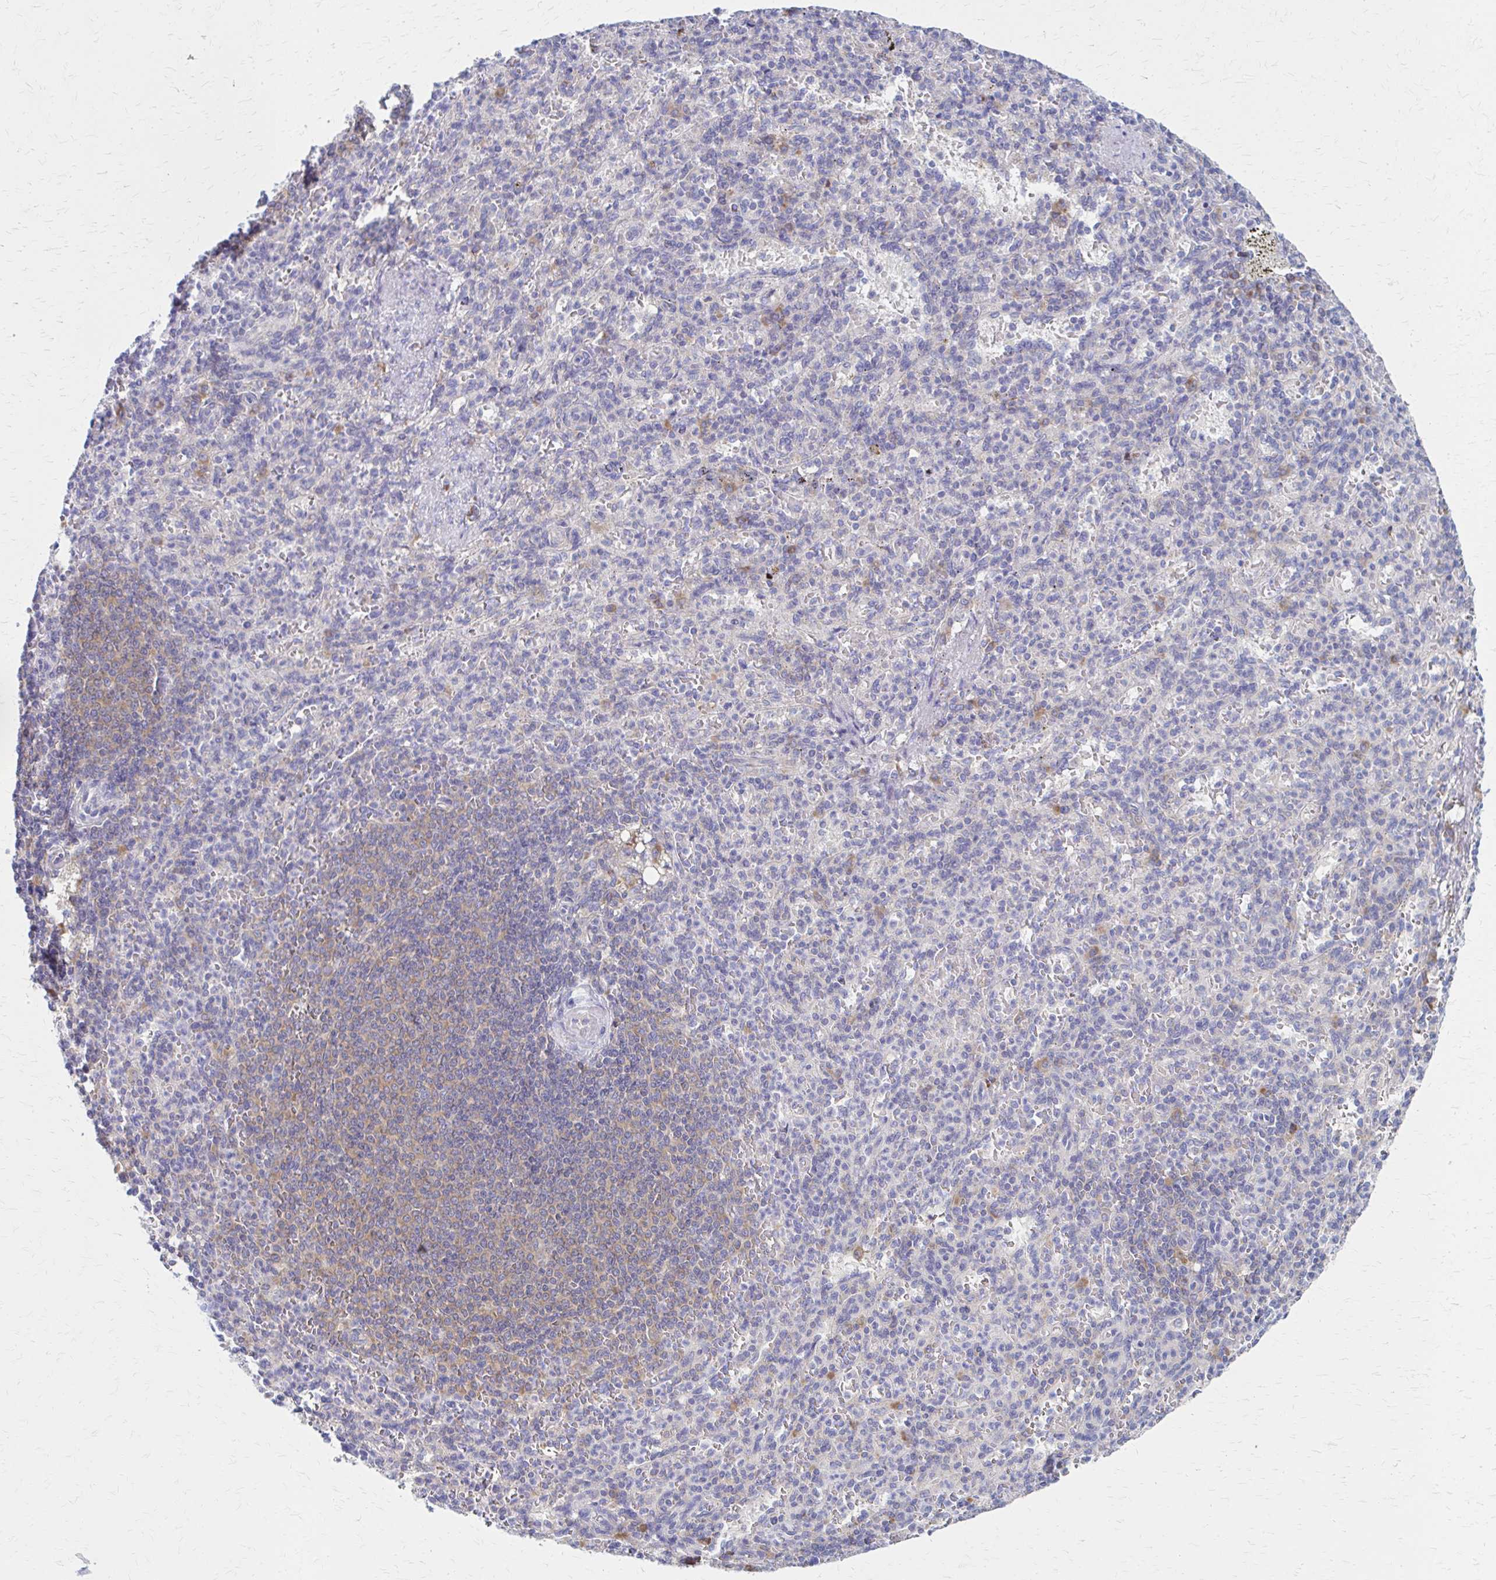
{"staining": {"intensity": "moderate", "quantity": "<25%", "location": "cytoplasmic/membranous"}, "tissue": "spleen", "cell_type": "Cells in red pulp", "image_type": "normal", "snomed": [{"axis": "morphology", "description": "Normal tissue, NOS"}, {"axis": "topography", "description": "Spleen"}], "caption": "This is an image of immunohistochemistry staining of benign spleen, which shows moderate staining in the cytoplasmic/membranous of cells in red pulp.", "gene": "RPL27A", "patient": {"sex": "female", "age": 74}}